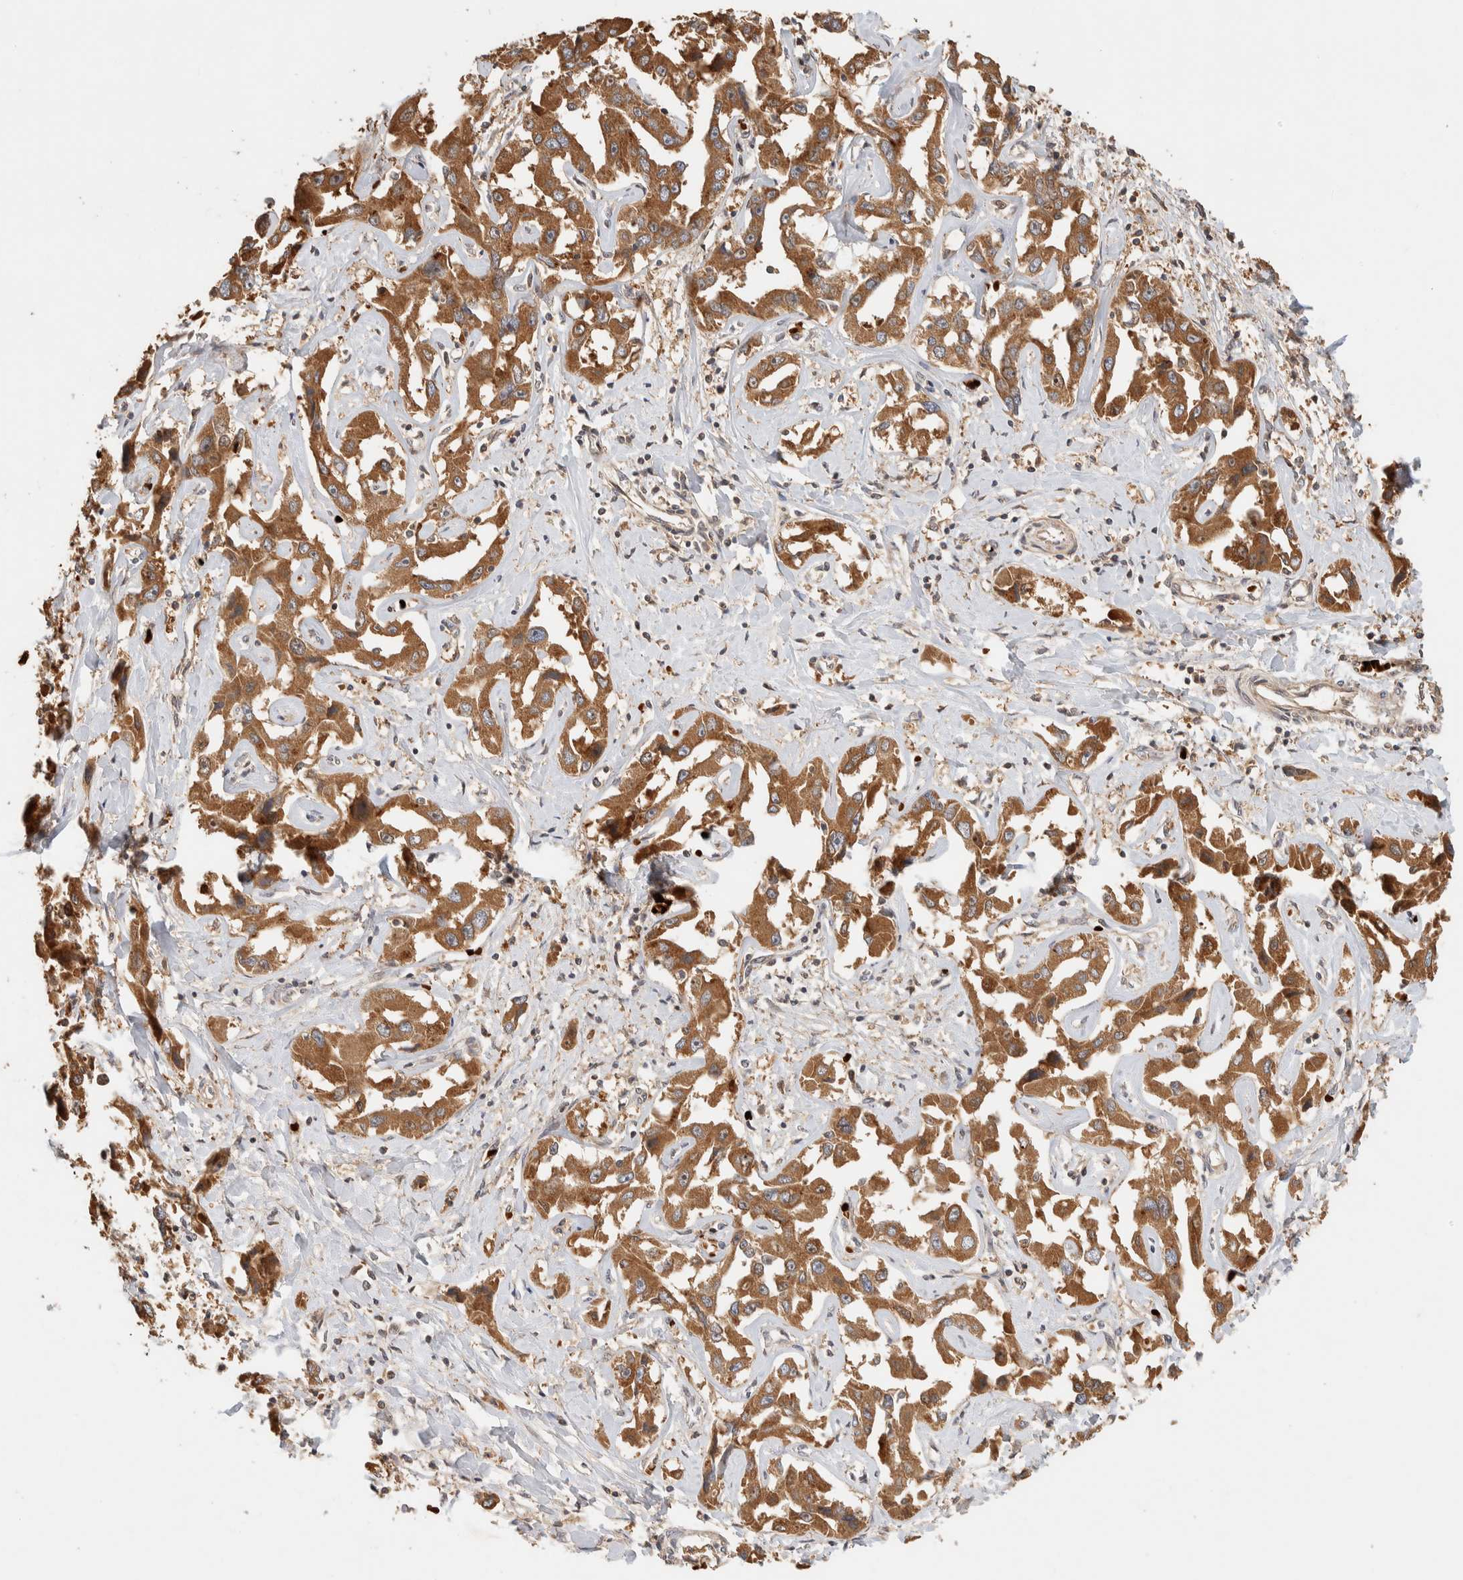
{"staining": {"intensity": "moderate", "quantity": ">75%", "location": "cytoplasmic/membranous"}, "tissue": "liver cancer", "cell_type": "Tumor cells", "image_type": "cancer", "snomed": [{"axis": "morphology", "description": "Cholangiocarcinoma"}, {"axis": "topography", "description": "Liver"}], "caption": "A histopathology image showing moderate cytoplasmic/membranous staining in about >75% of tumor cells in liver cholangiocarcinoma, as visualized by brown immunohistochemical staining.", "gene": "TTI2", "patient": {"sex": "male", "age": 59}}